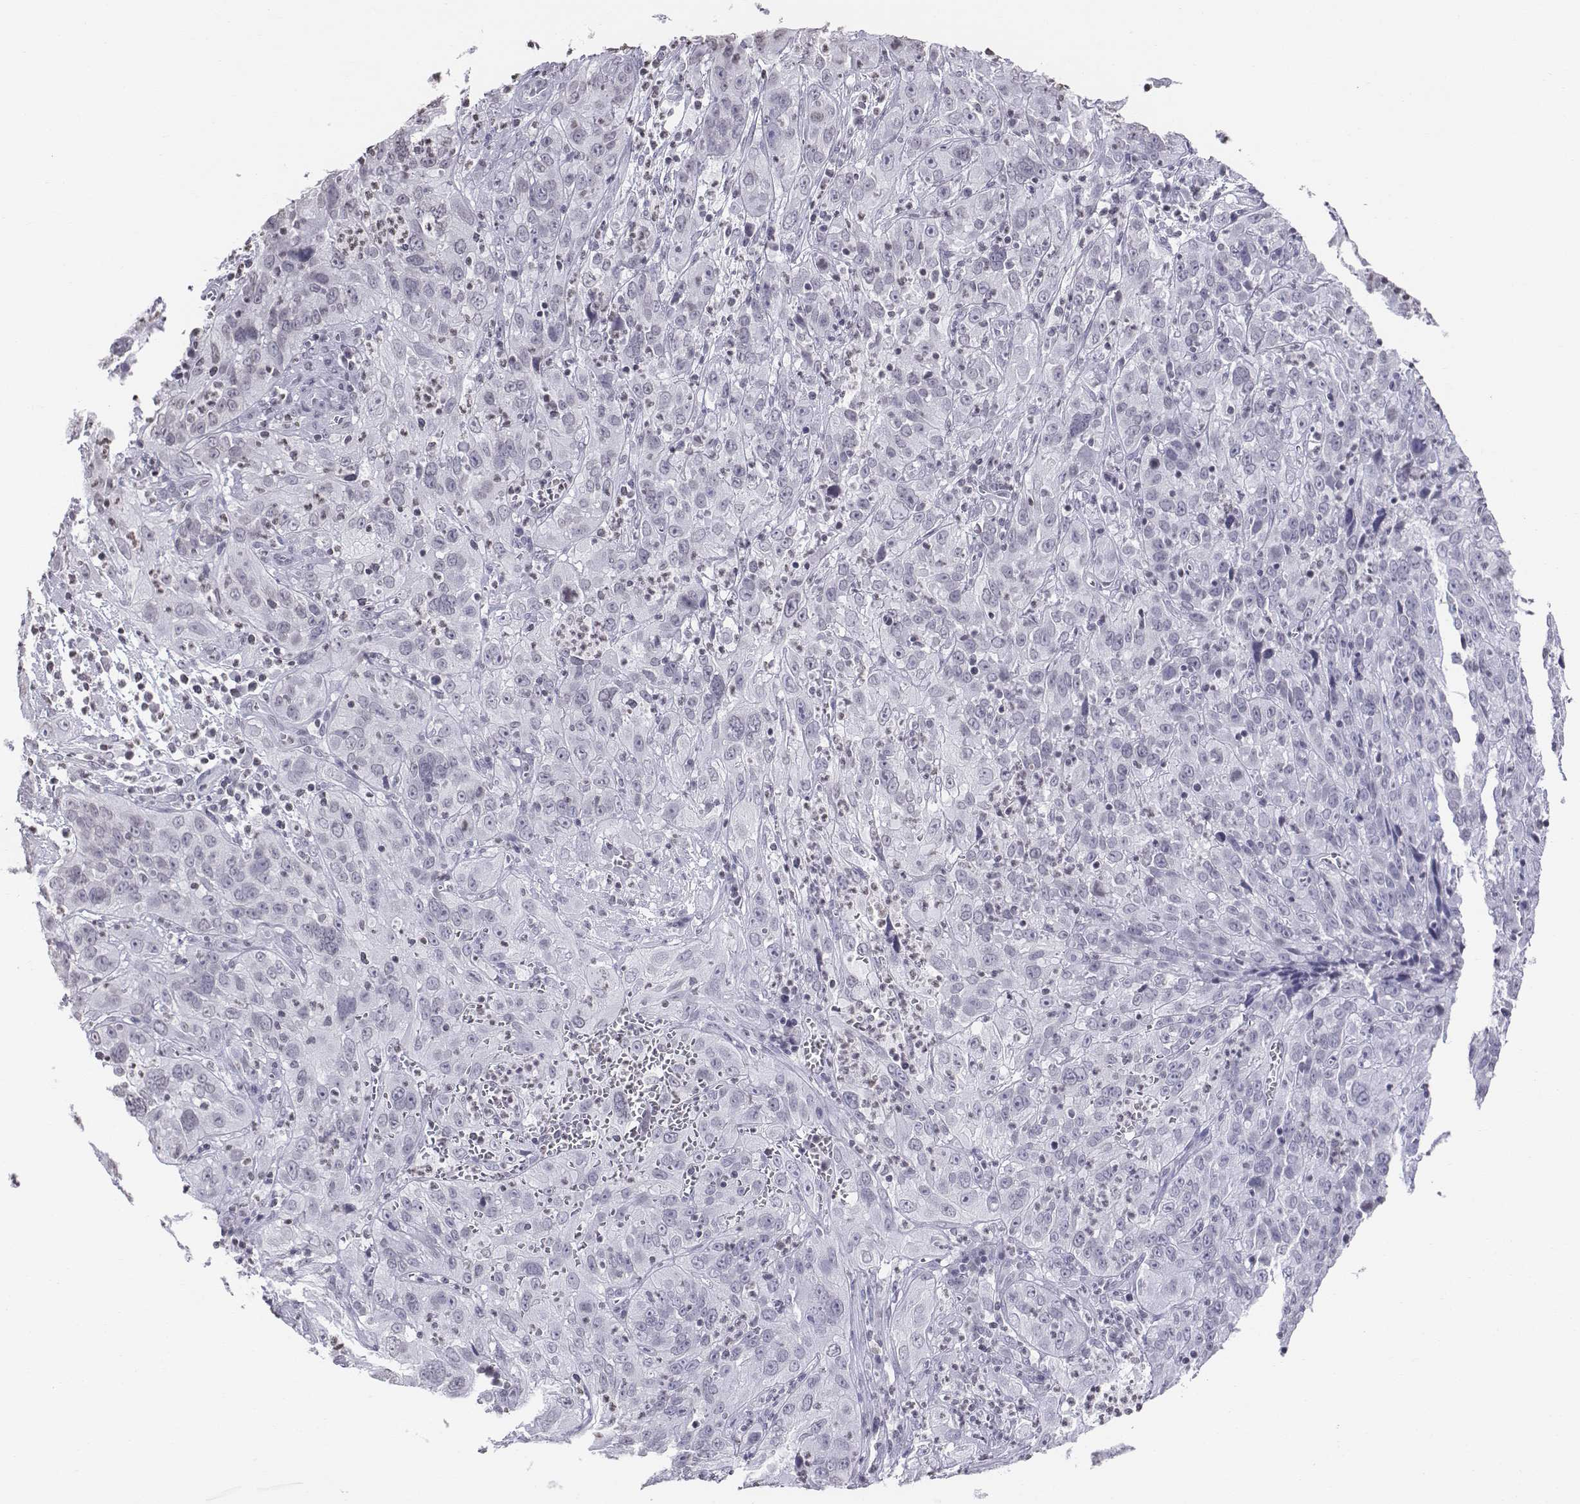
{"staining": {"intensity": "negative", "quantity": "none", "location": "none"}, "tissue": "cervical cancer", "cell_type": "Tumor cells", "image_type": "cancer", "snomed": [{"axis": "morphology", "description": "Squamous cell carcinoma, NOS"}, {"axis": "topography", "description": "Cervix"}], "caption": "There is no significant staining in tumor cells of cervical cancer.", "gene": "BARHL1", "patient": {"sex": "female", "age": 32}}